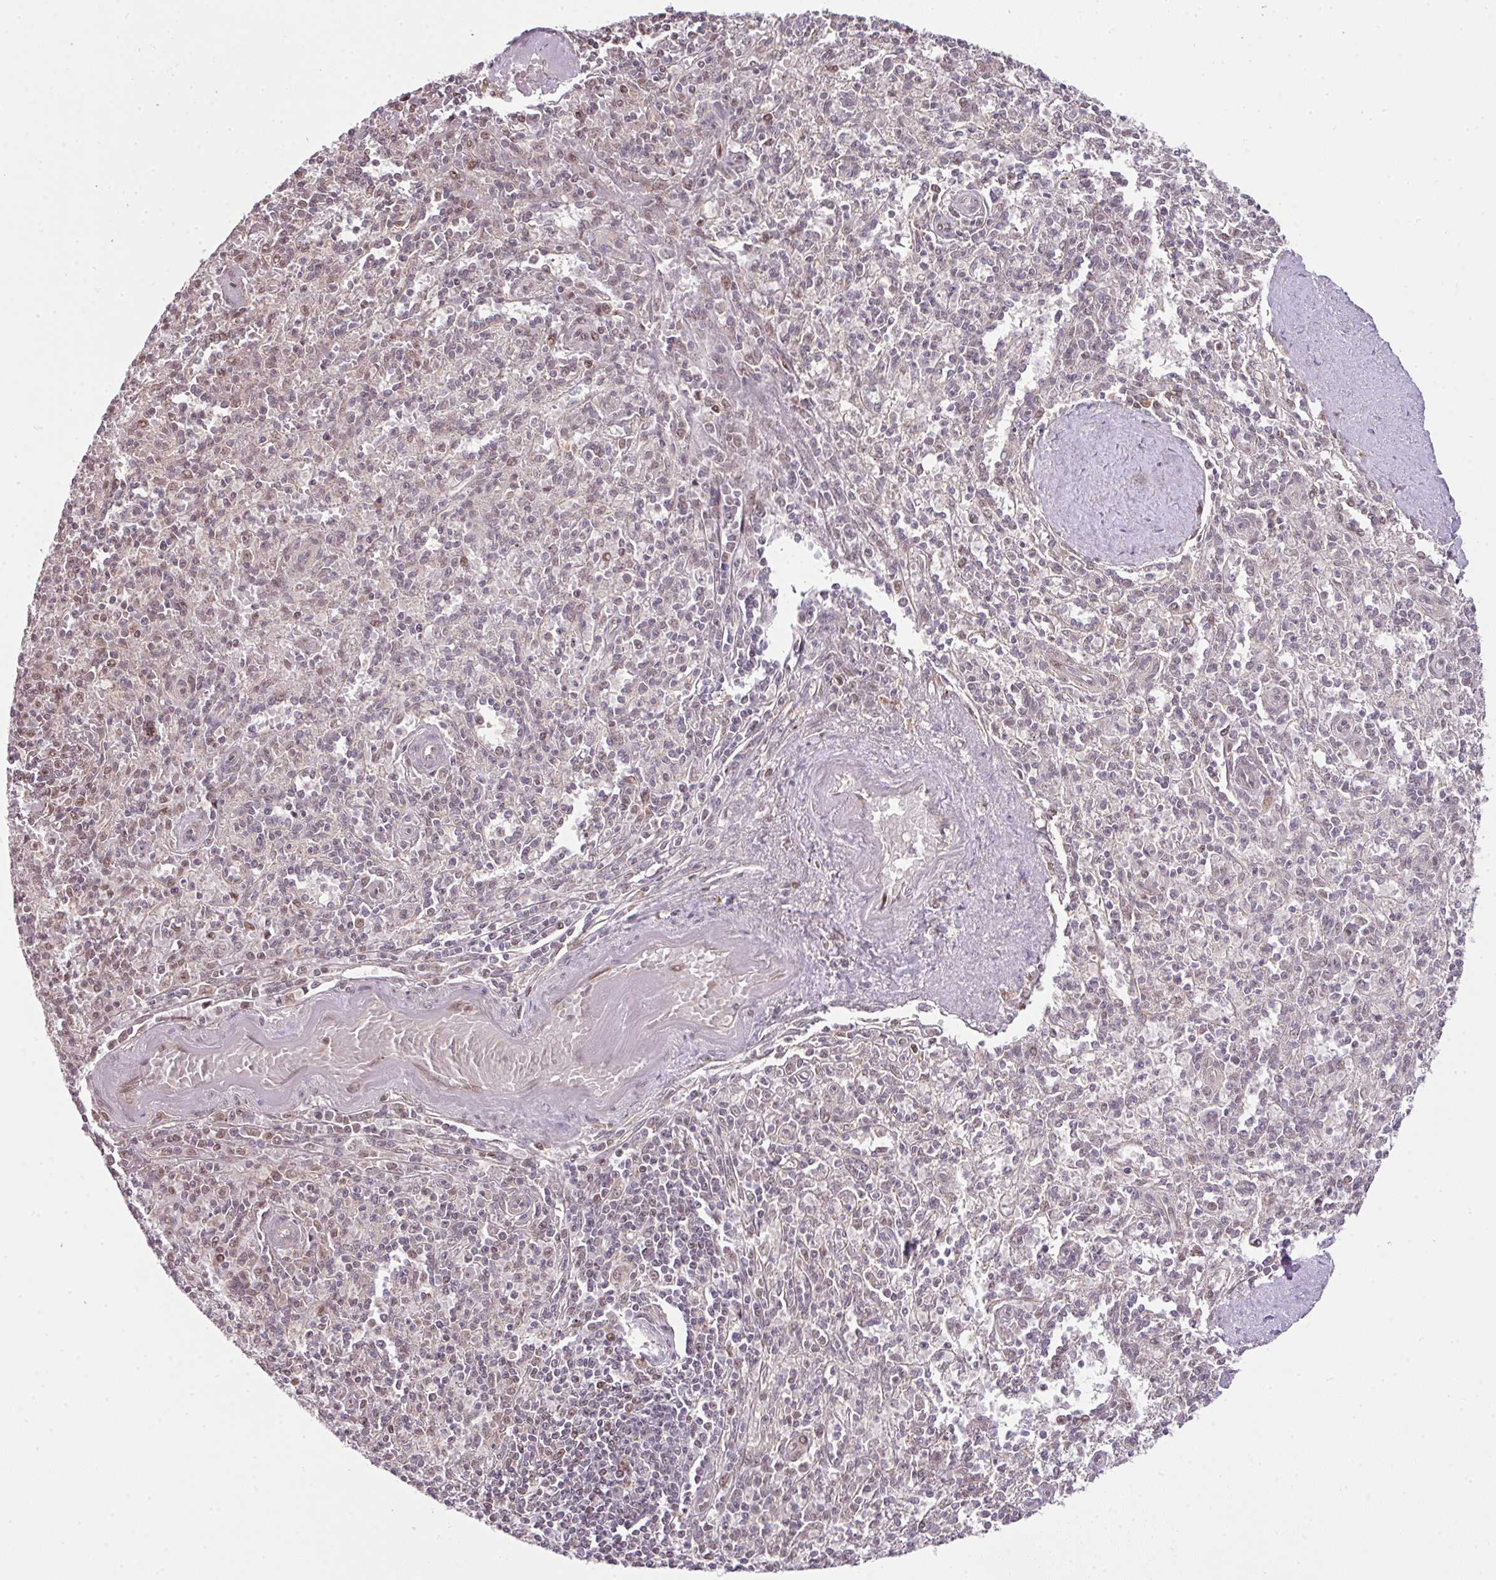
{"staining": {"intensity": "weak", "quantity": "25%-75%", "location": "nuclear"}, "tissue": "spleen", "cell_type": "Cells in red pulp", "image_type": "normal", "snomed": [{"axis": "morphology", "description": "Normal tissue, NOS"}, {"axis": "topography", "description": "Spleen"}], "caption": "IHC (DAB (3,3'-diaminobenzidine)) staining of unremarkable spleen shows weak nuclear protein expression in about 25%-75% of cells in red pulp.", "gene": "PLK1", "patient": {"sex": "female", "age": 70}}